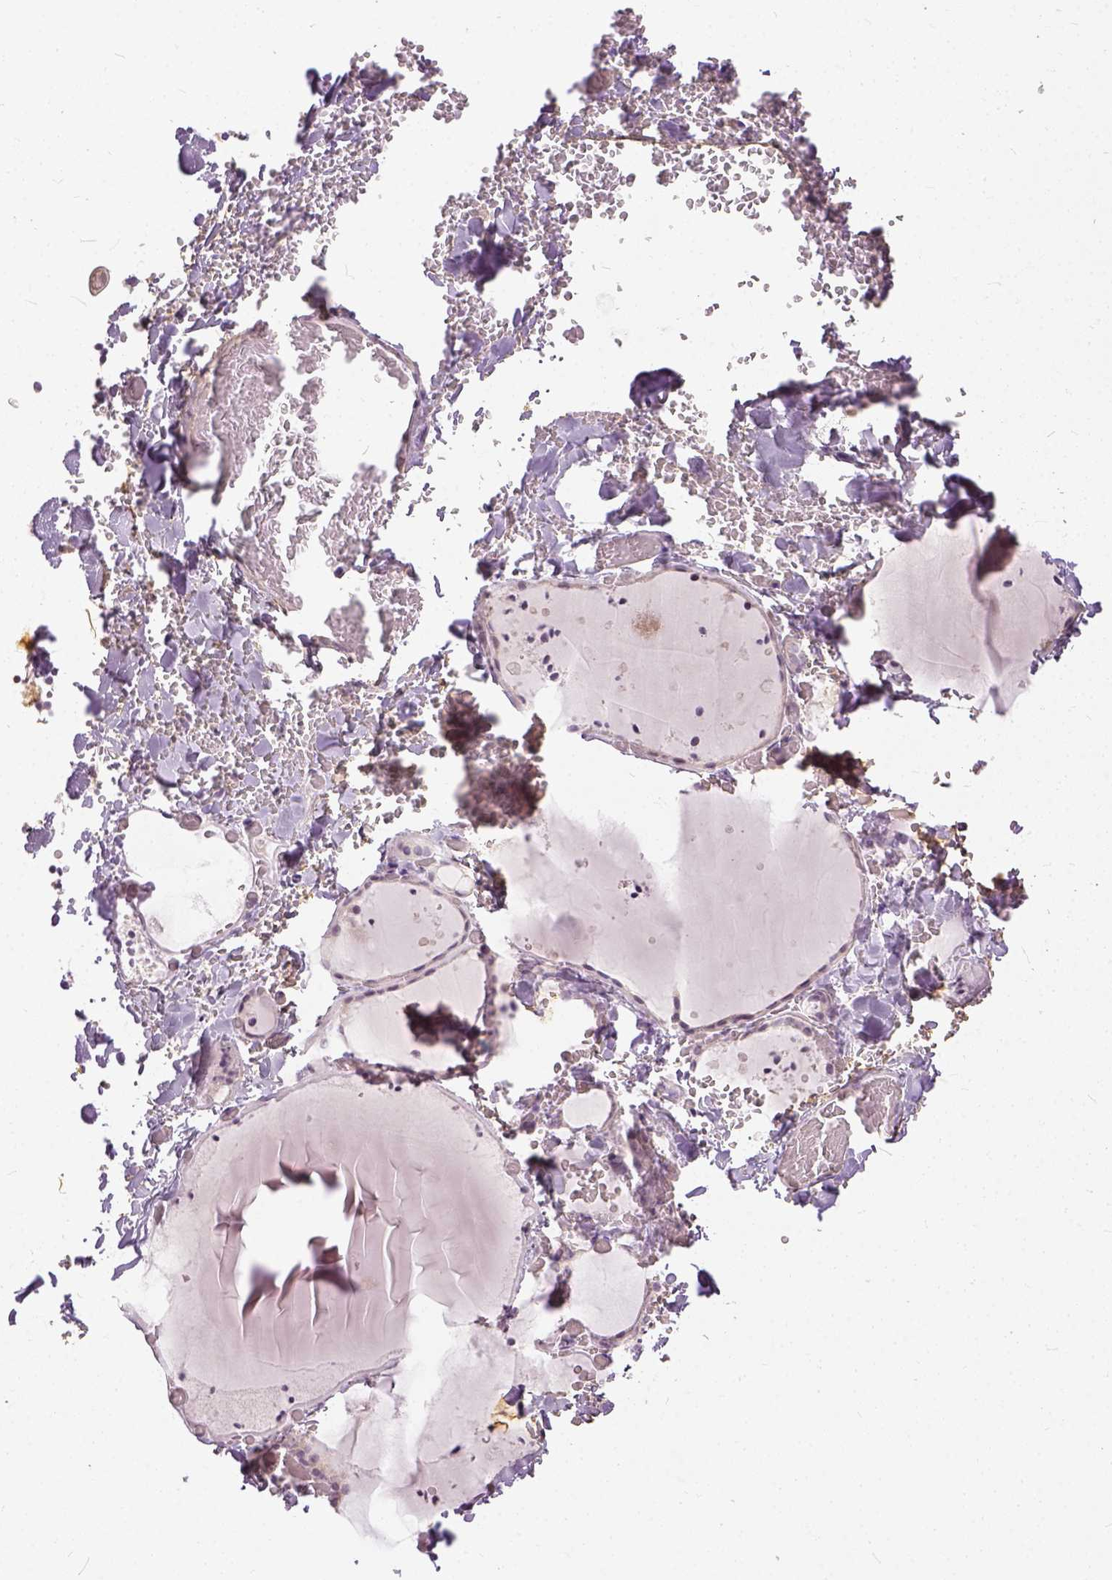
{"staining": {"intensity": "negative", "quantity": "none", "location": "none"}, "tissue": "thyroid gland", "cell_type": "Glandular cells", "image_type": "normal", "snomed": [{"axis": "morphology", "description": "Normal tissue, NOS"}, {"axis": "topography", "description": "Thyroid gland"}], "caption": "IHC of unremarkable thyroid gland reveals no staining in glandular cells.", "gene": "ANO2", "patient": {"sex": "female", "age": 36}}